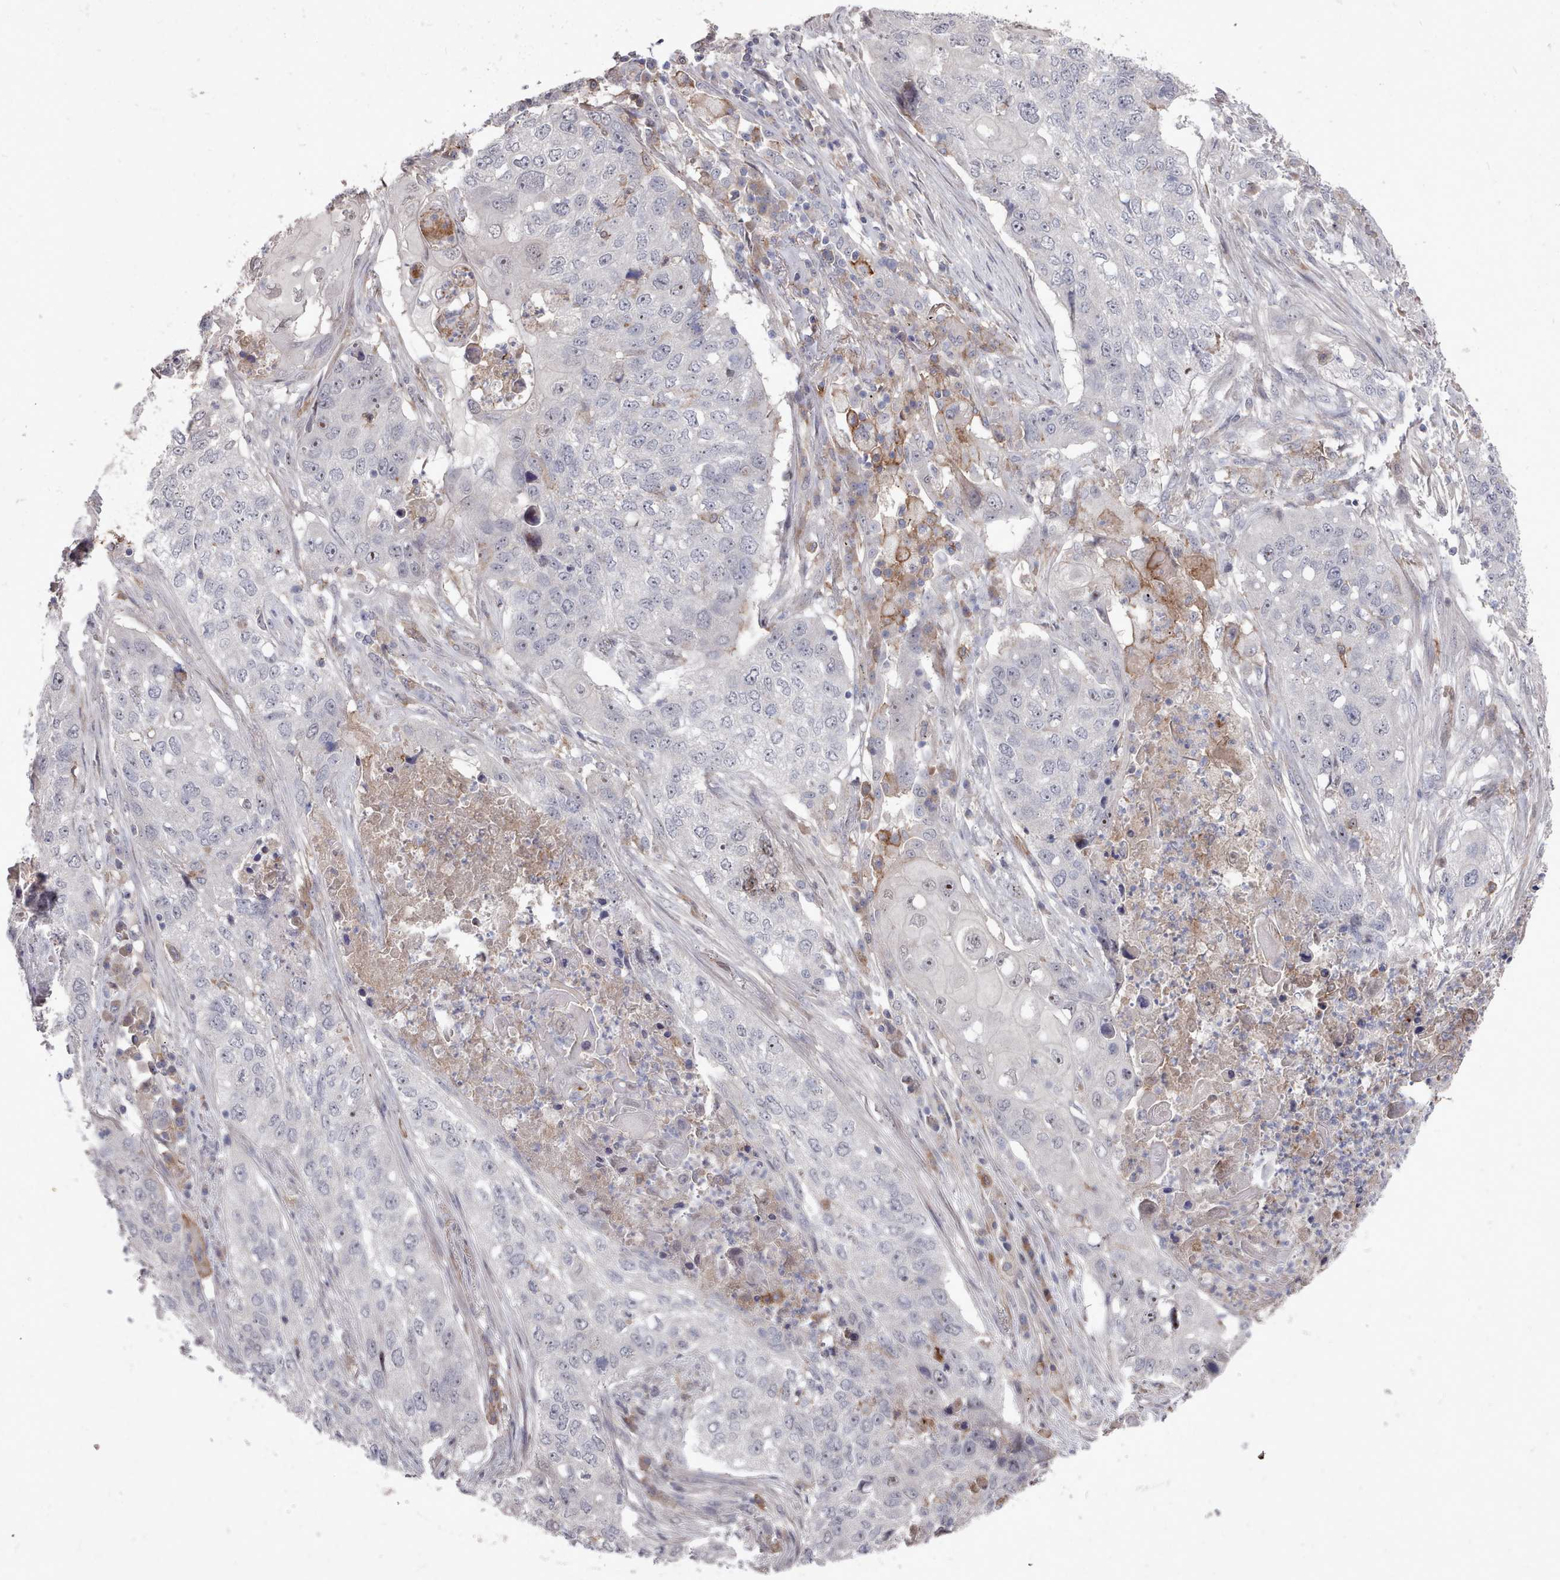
{"staining": {"intensity": "moderate", "quantity": "<25%", "location": "nuclear"}, "tissue": "lung cancer", "cell_type": "Tumor cells", "image_type": "cancer", "snomed": [{"axis": "morphology", "description": "Squamous cell carcinoma, NOS"}, {"axis": "topography", "description": "Lung"}], "caption": "Immunohistochemical staining of squamous cell carcinoma (lung) exhibits moderate nuclear protein positivity in approximately <25% of tumor cells.", "gene": "COL8A2", "patient": {"sex": "female", "age": 63}}